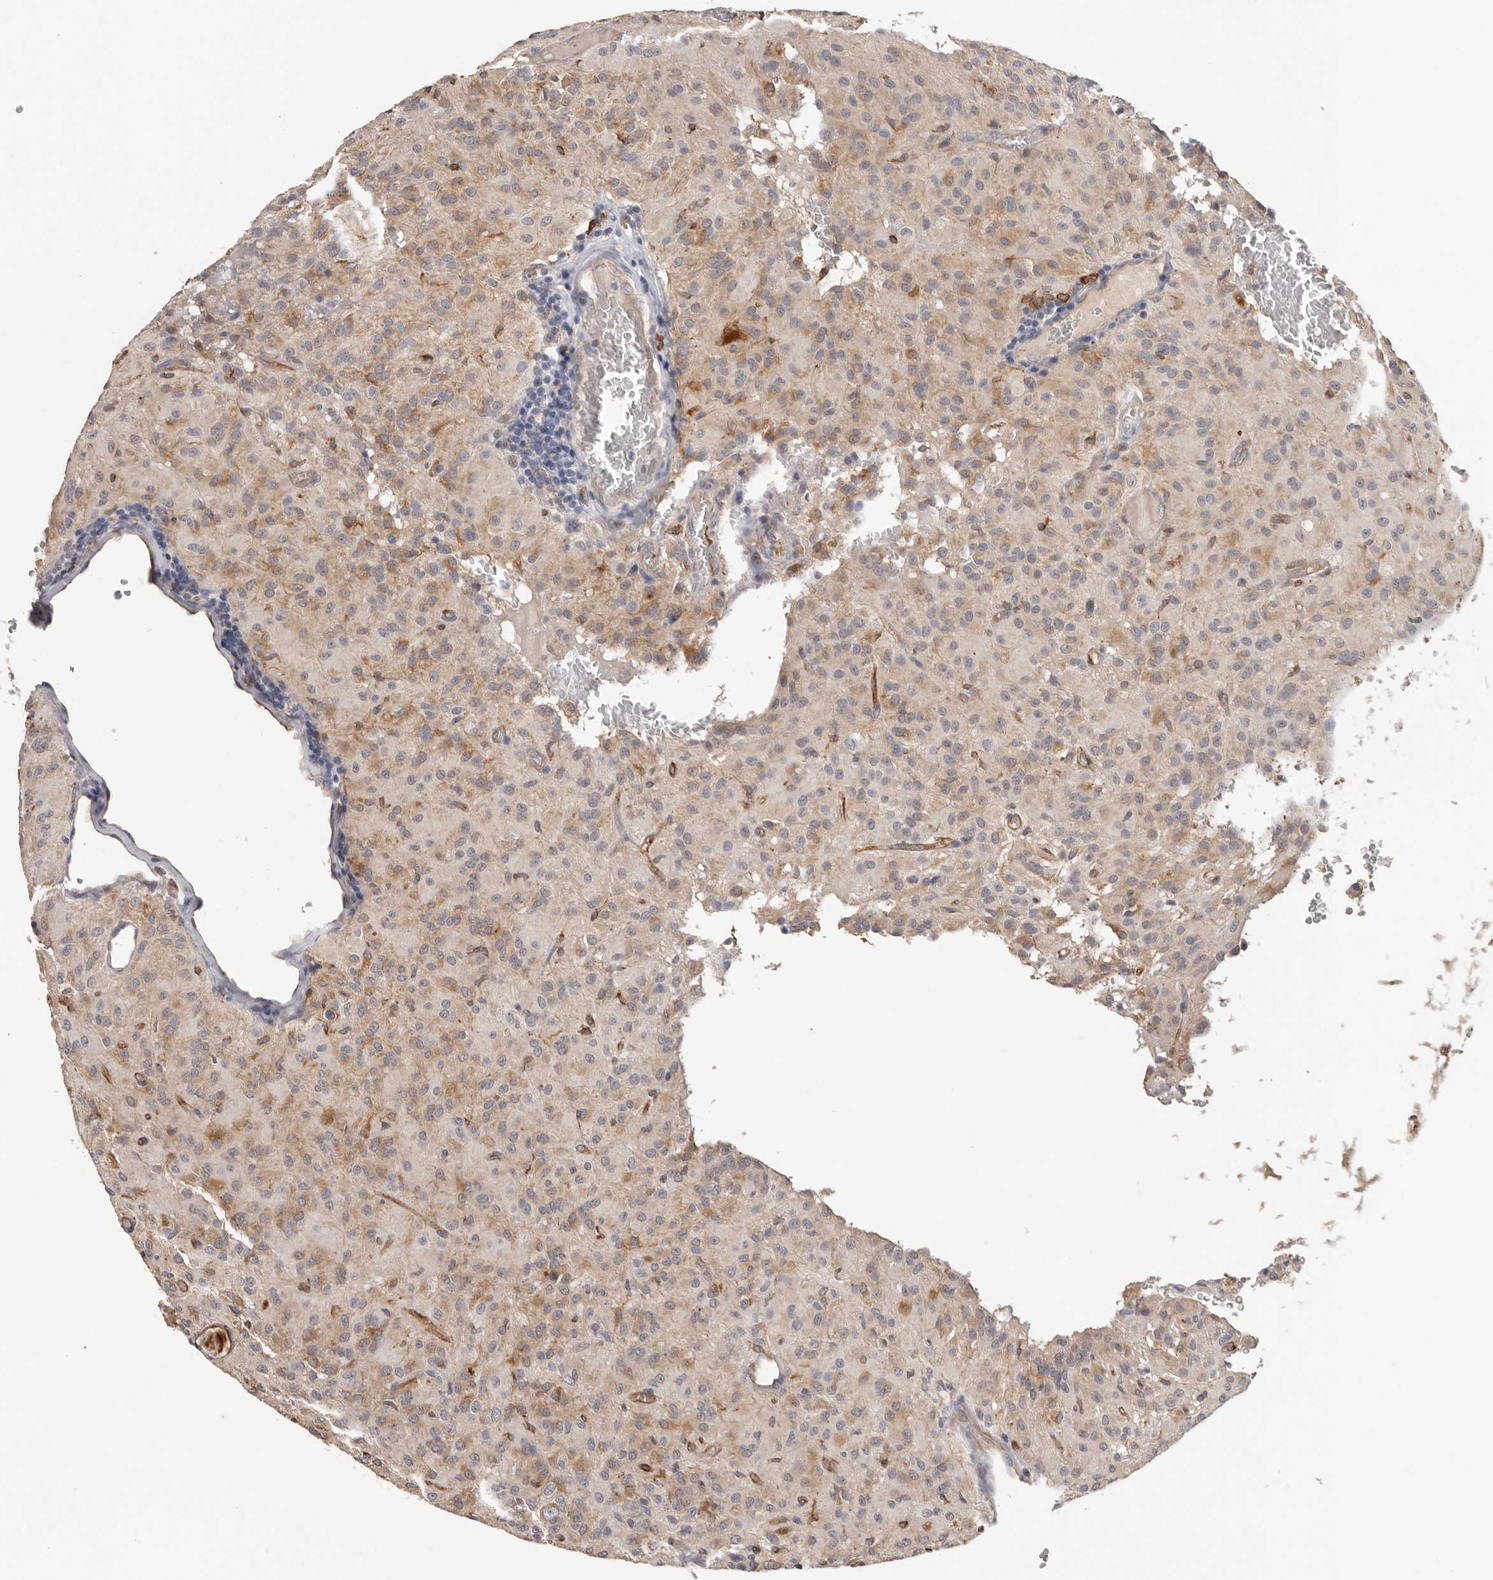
{"staining": {"intensity": "weak", "quantity": ">75%", "location": "cytoplasmic/membranous"}, "tissue": "glioma", "cell_type": "Tumor cells", "image_type": "cancer", "snomed": [{"axis": "morphology", "description": "Glioma, malignant, High grade"}, {"axis": "topography", "description": "Brain"}], "caption": "Tumor cells demonstrate low levels of weak cytoplasmic/membranous positivity in approximately >75% of cells in glioma. (Brightfield microscopy of DAB IHC at high magnification).", "gene": "TFRC", "patient": {"sex": "female", "age": 59}}